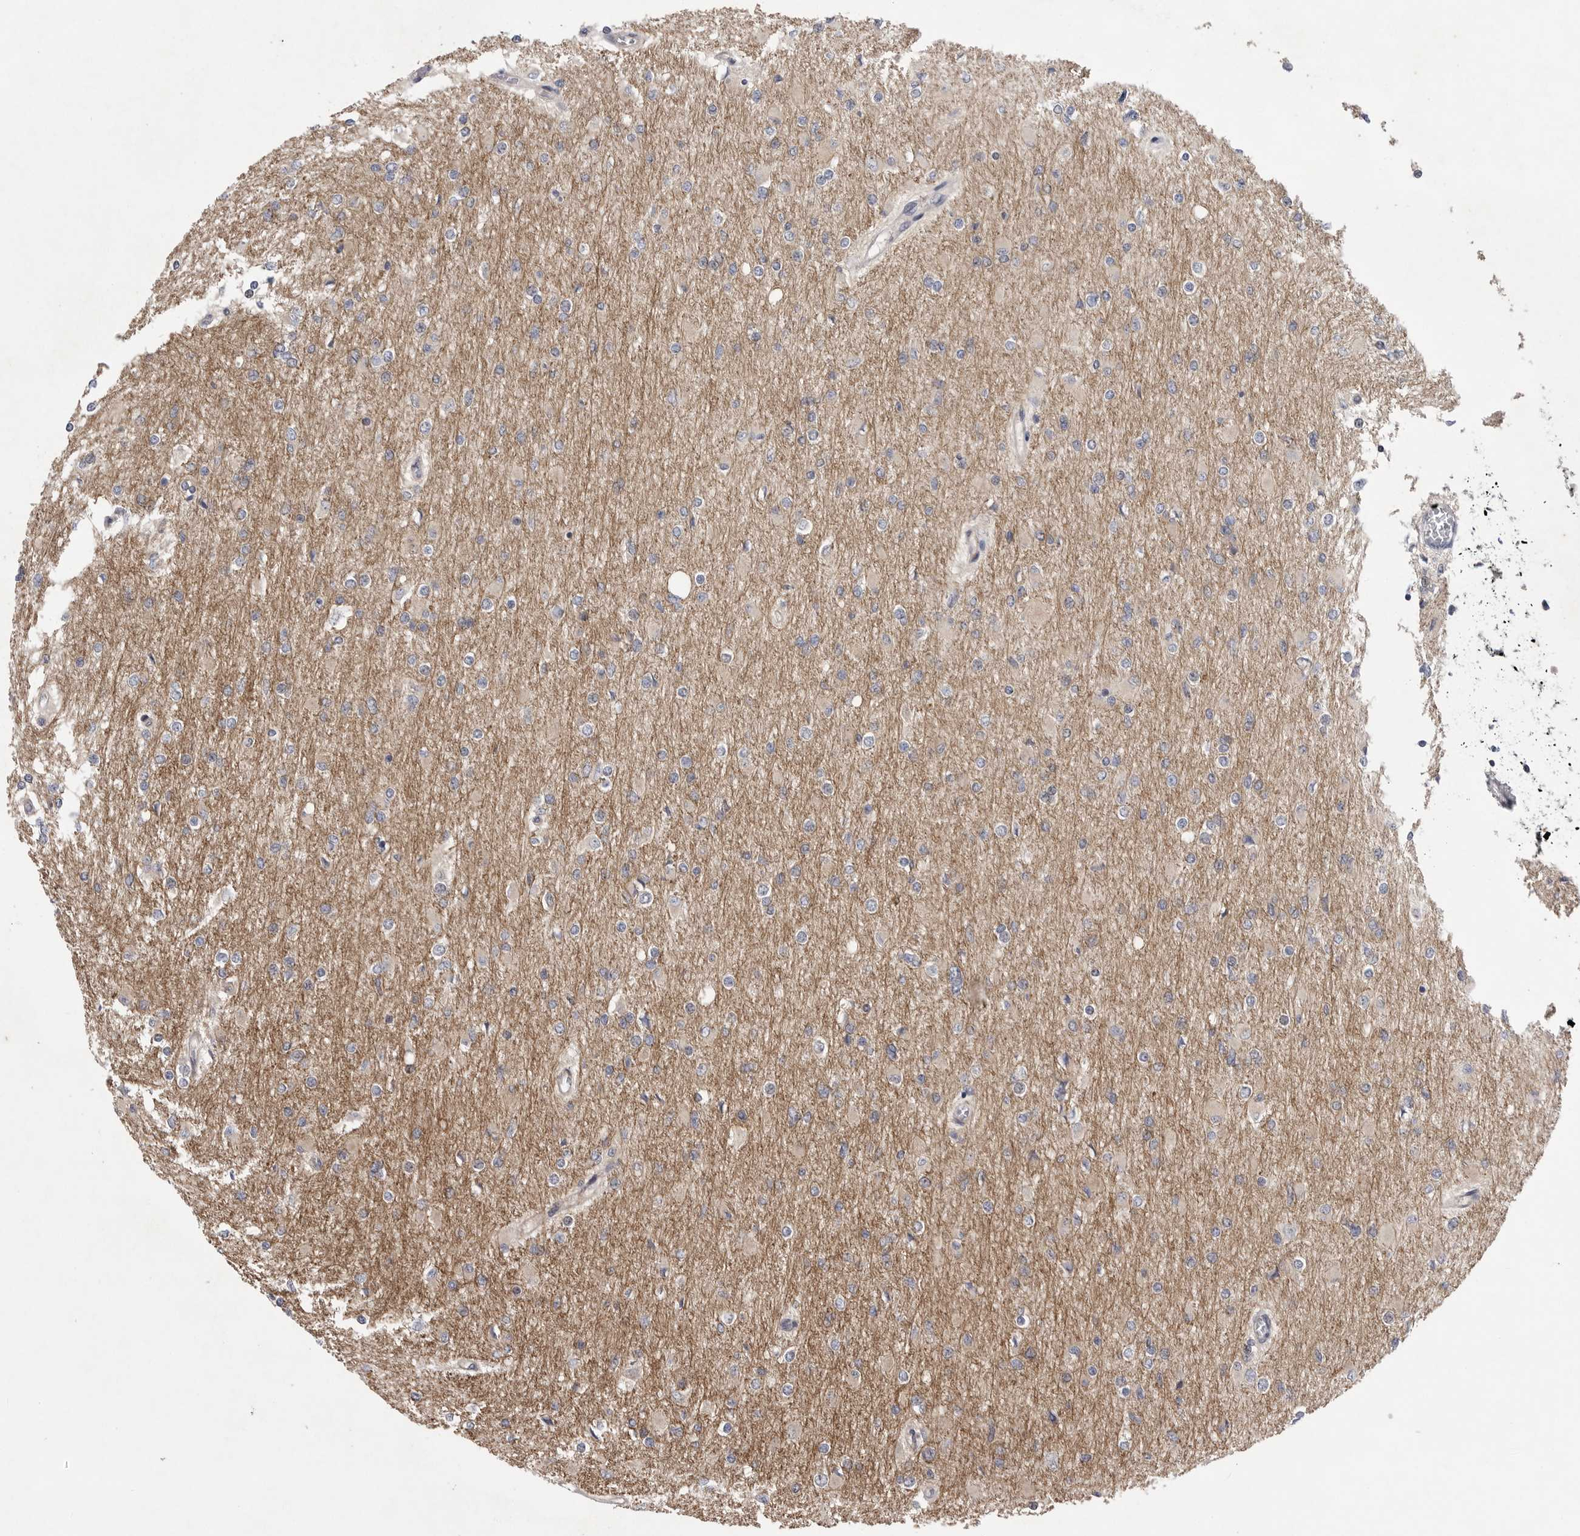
{"staining": {"intensity": "negative", "quantity": "none", "location": "none"}, "tissue": "glioma", "cell_type": "Tumor cells", "image_type": "cancer", "snomed": [{"axis": "morphology", "description": "Glioma, malignant, High grade"}, {"axis": "topography", "description": "Cerebral cortex"}], "caption": "This is an IHC photomicrograph of glioma. There is no positivity in tumor cells.", "gene": "FBXO43", "patient": {"sex": "female", "age": 36}}